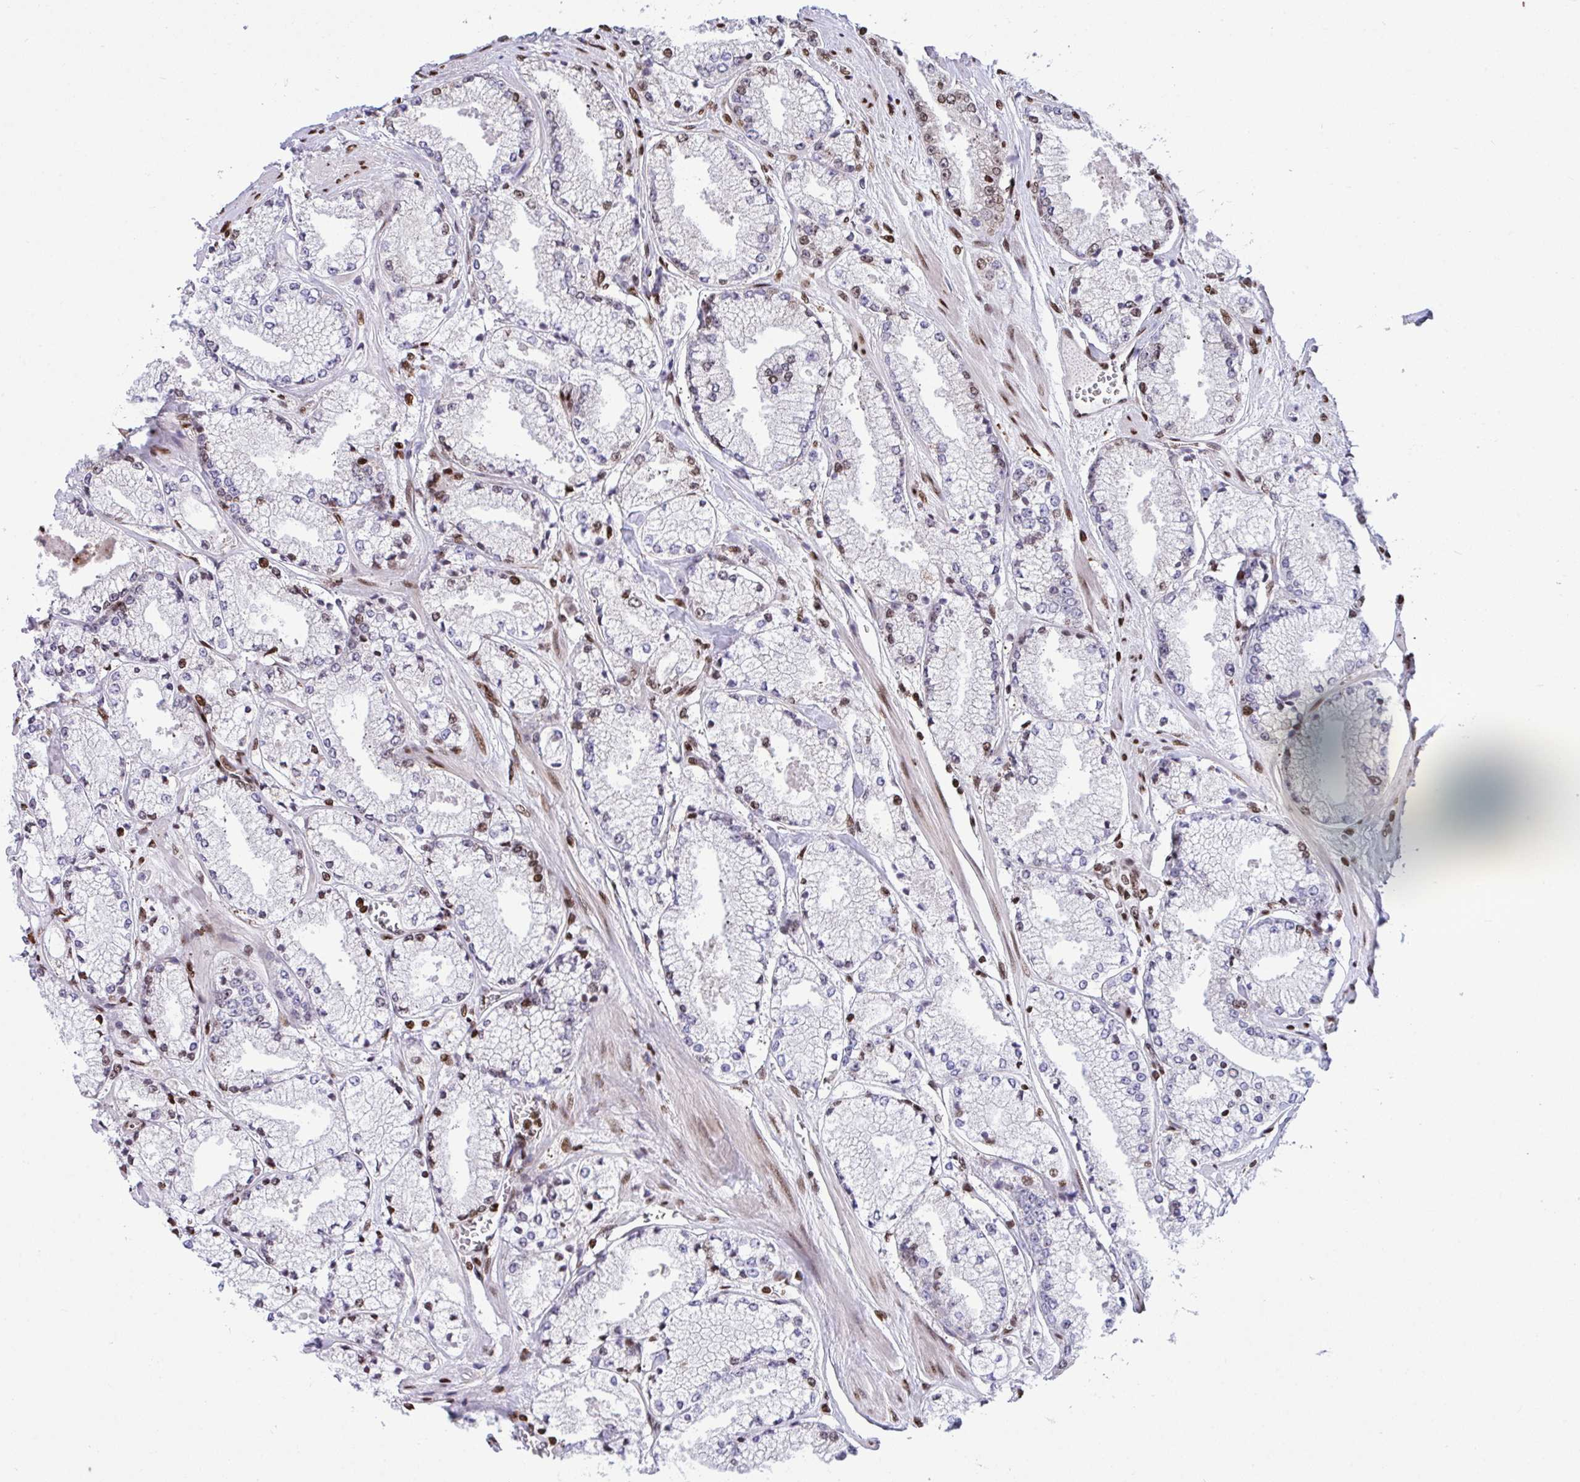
{"staining": {"intensity": "moderate", "quantity": "25%-75%", "location": "nuclear"}, "tissue": "prostate cancer", "cell_type": "Tumor cells", "image_type": "cancer", "snomed": [{"axis": "morphology", "description": "Adenocarcinoma, High grade"}, {"axis": "topography", "description": "Prostate"}], "caption": "Immunohistochemical staining of human prostate cancer (high-grade adenocarcinoma) exhibits medium levels of moderate nuclear positivity in about 25%-75% of tumor cells.", "gene": "RAPGEF5", "patient": {"sex": "male", "age": 63}}